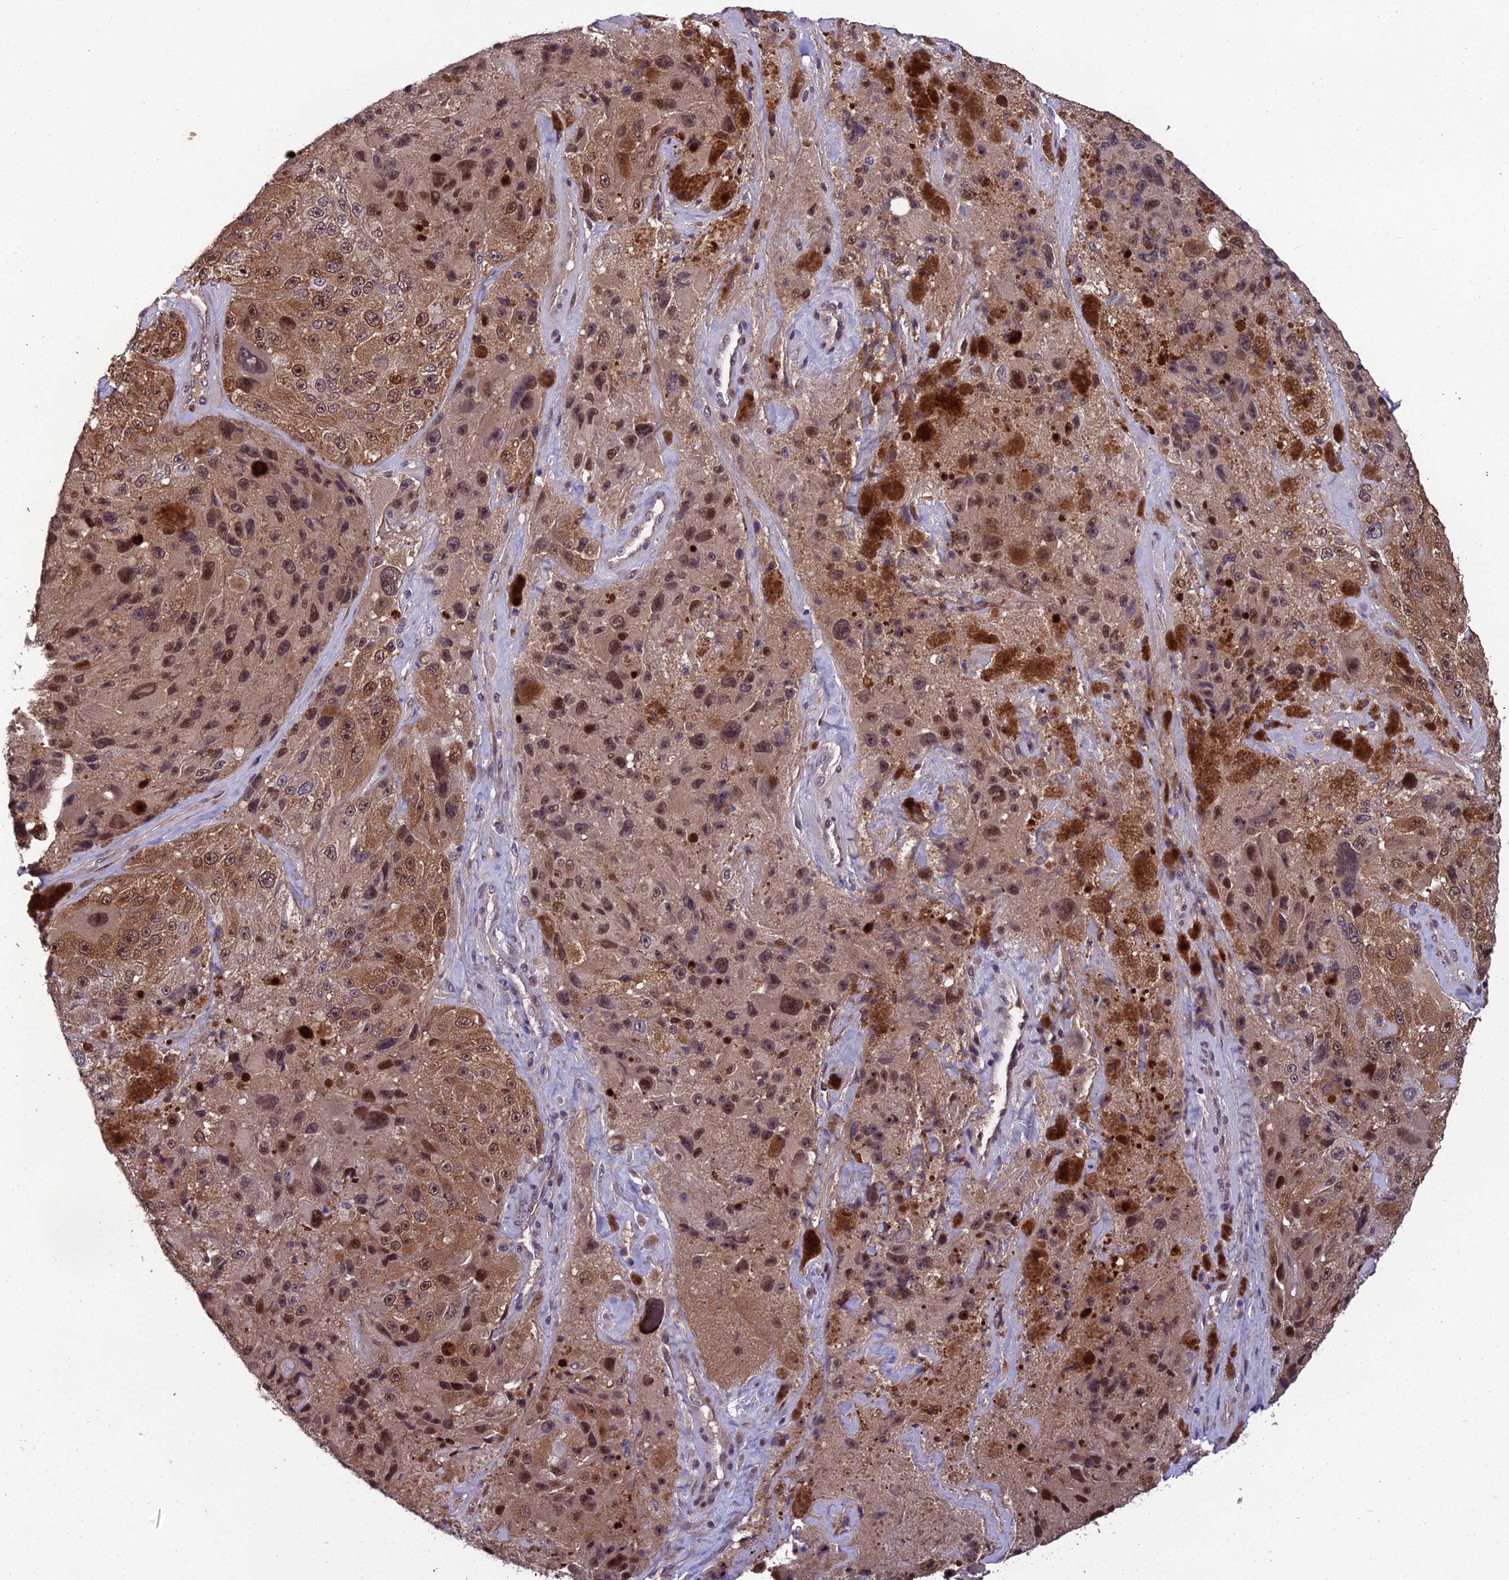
{"staining": {"intensity": "moderate", "quantity": ">75%", "location": "cytoplasmic/membranous,nuclear"}, "tissue": "melanoma", "cell_type": "Tumor cells", "image_type": "cancer", "snomed": [{"axis": "morphology", "description": "Malignant melanoma, Metastatic site"}, {"axis": "topography", "description": "Lymph node"}], "caption": "Immunohistochemical staining of human malignant melanoma (metastatic site) reveals medium levels of moderate cytoplasmic/membranous and nuclear protein positivity in about >75% of tumor cells. The protein is shown in brown color, while the nuclei are stained blue.", "gene": "GRWD1", "patient": {"sex": "male", "age": 62}}